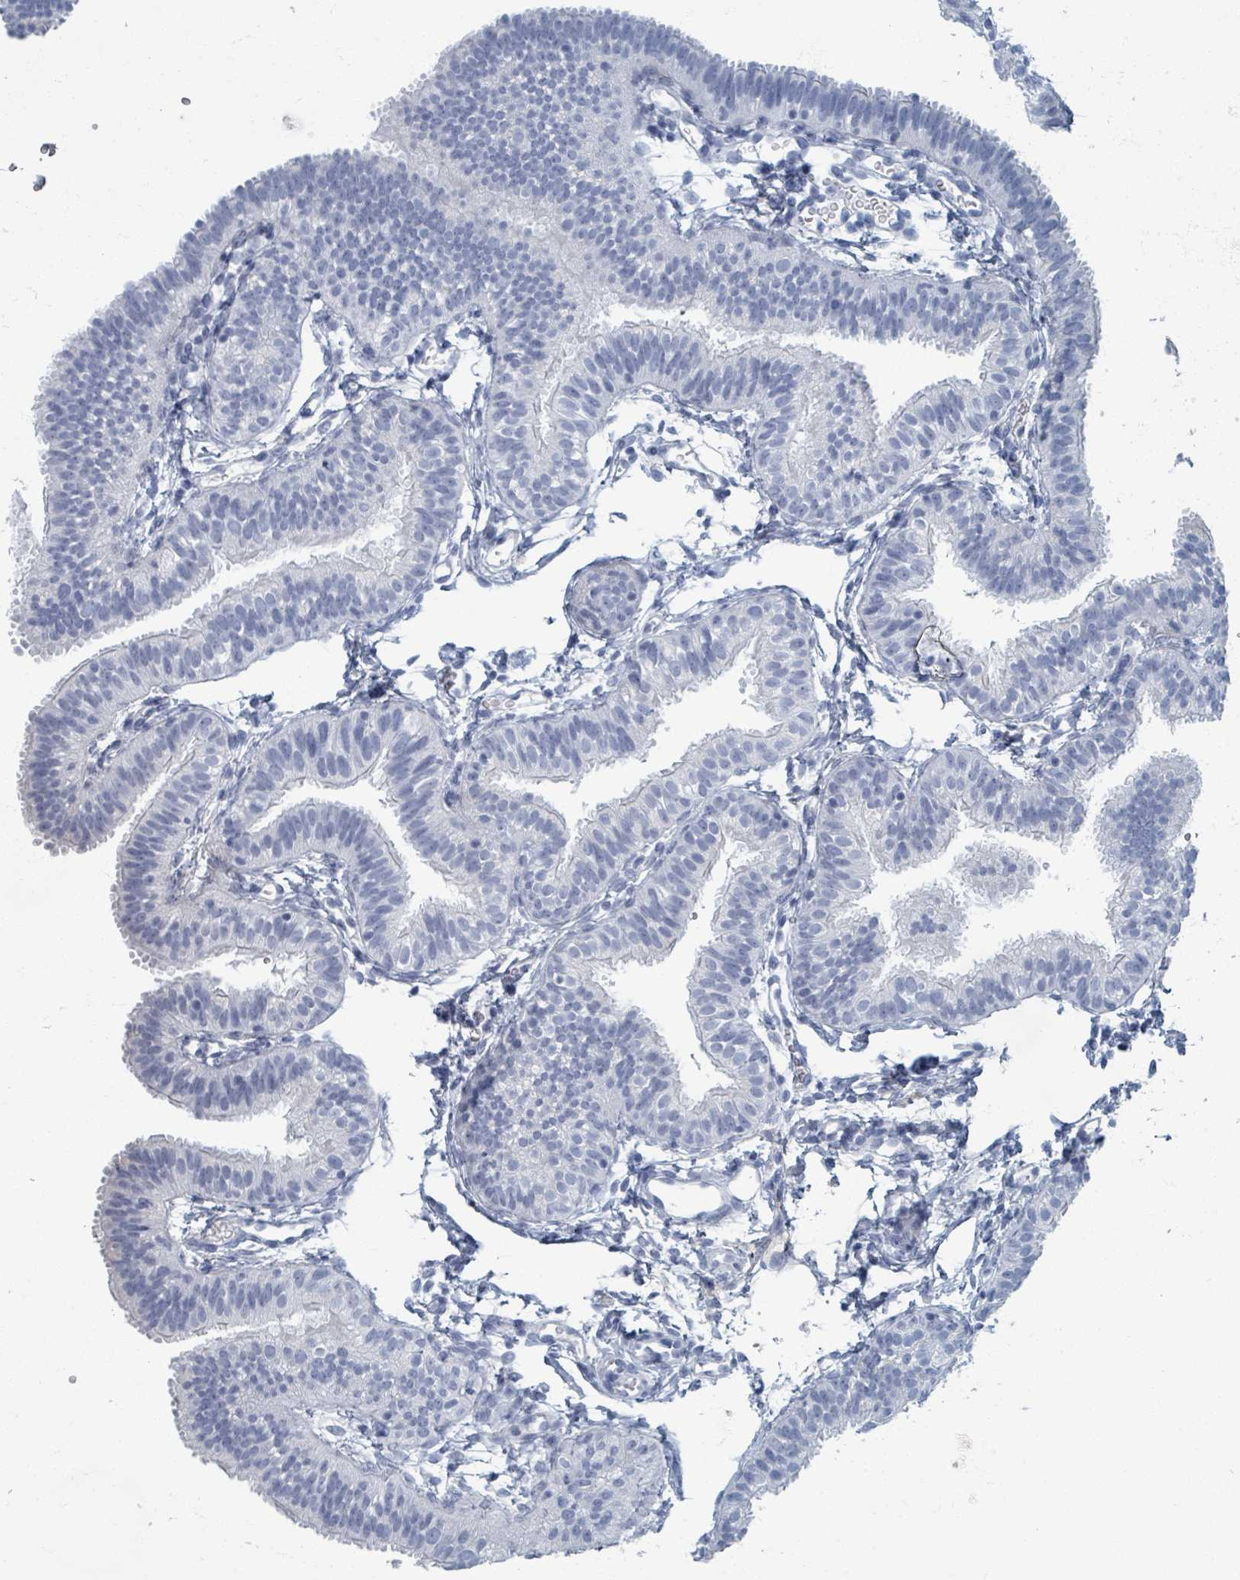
{"staining": {"intensity": "negative", "quantity": "none", "location": "none"}, "tissue": "fallopian tube", "cell_type": "Glandular cells", "image_type": "normal", "snomed": [{"axis": "morphology", "description": "Normal tissue, NOS"}, {"axis": "topography", "description": "Fallopian tube"}], "caption": "The micrograph shows no staining of glandular cells in benign fallopian tube.", "gene": "TAS2R1", "patient": {"sex": "female", "age": 35}}